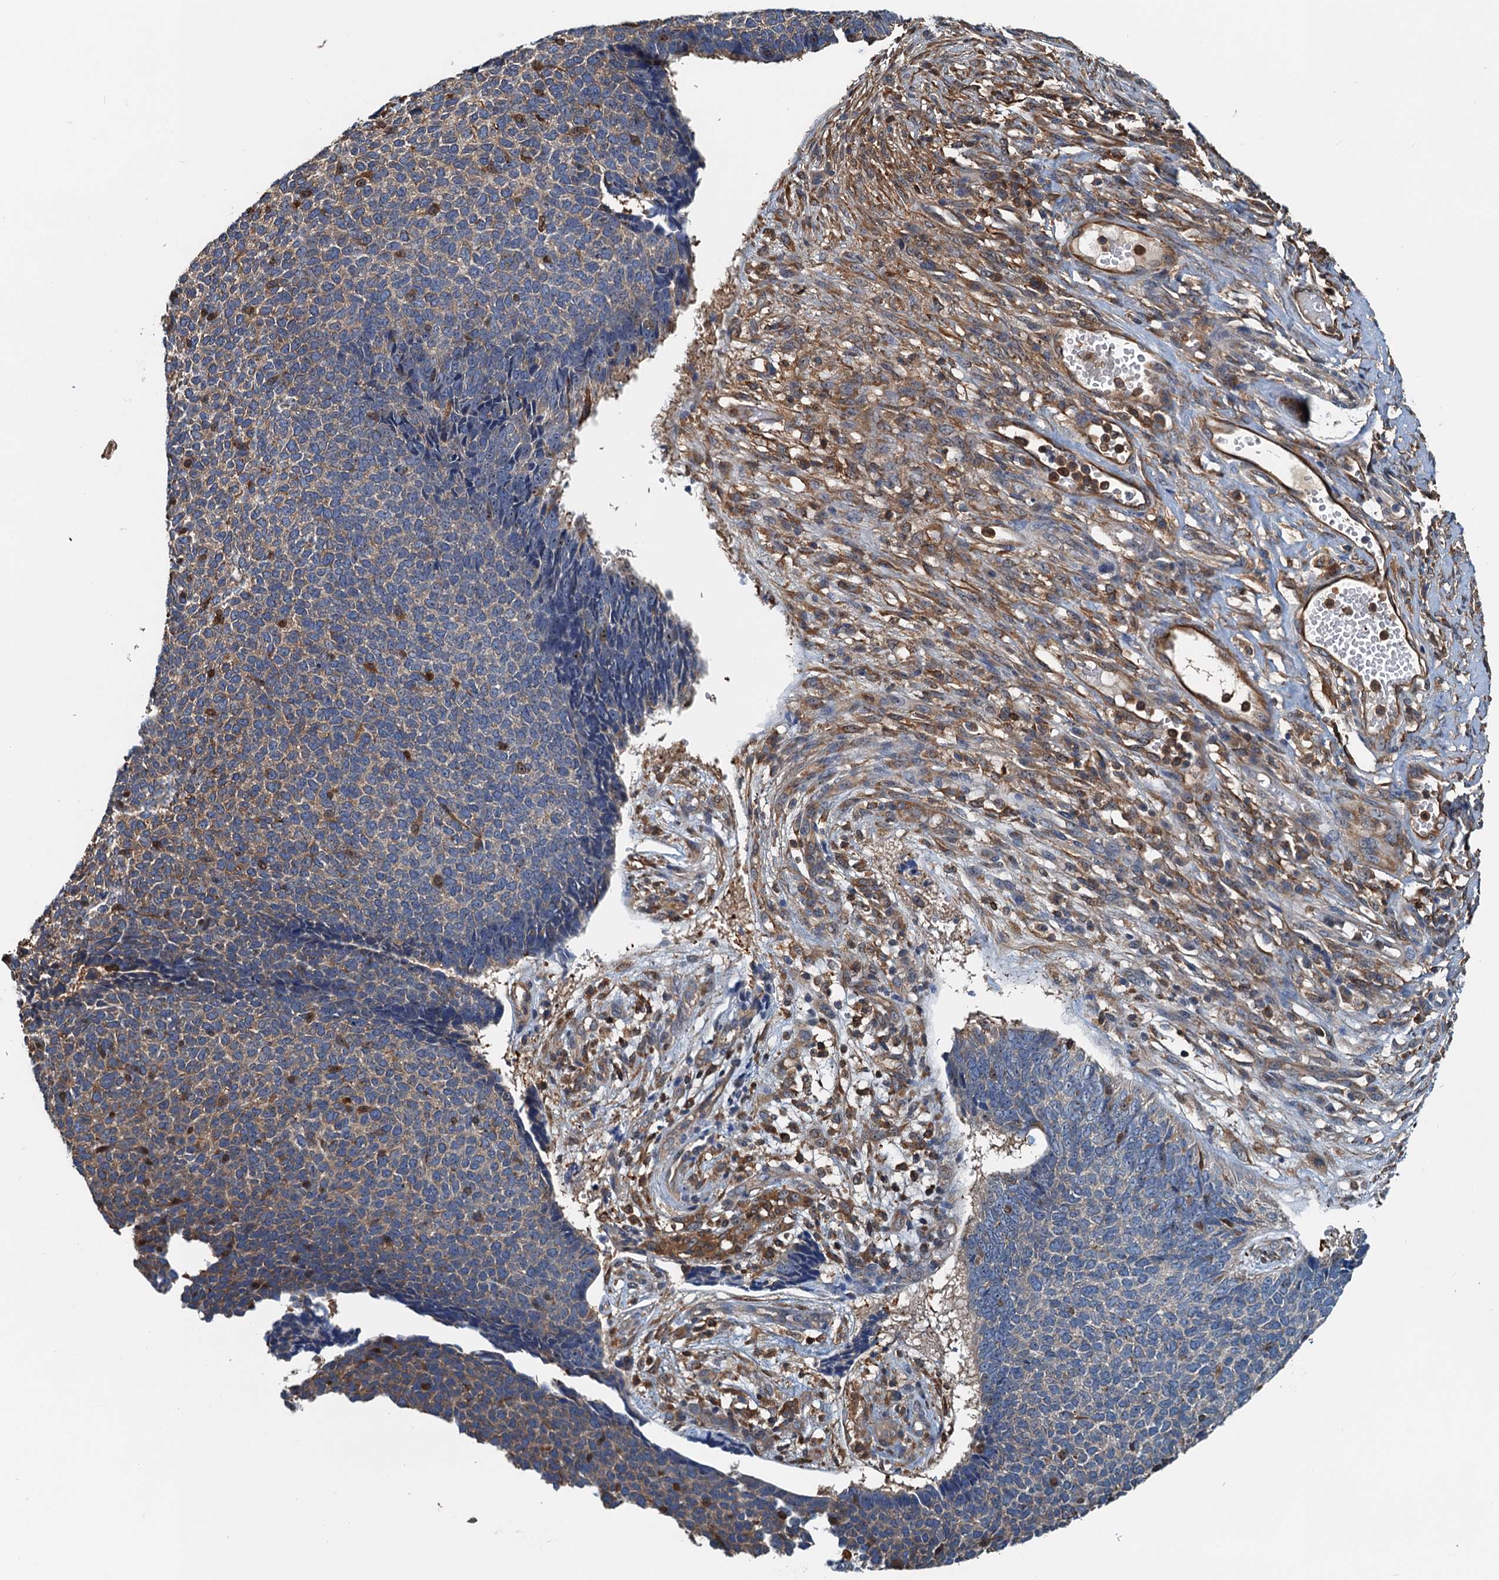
{"staining": {"intensity": "negative", "quantity": "none", "location": "none"}, "tissue": "skin cancer", "cell_type": "Tumor cells", "image_type": "cancer", "snomed": [{"axis": "morphology", "description": "Basal cell carcinoma"}, {"axis": "topography", "description": "Skin"}], "caption": "Micrograph shows no significant protein staining in tumor cells of skin cancer (basal cell carcinoma). (DAB (3,3'-diaminobenzidine) immunohistochemistry with hematoxylin counter stain).", "gene": "USP6NL", "patient": {"sex": "female", "age": 84}}